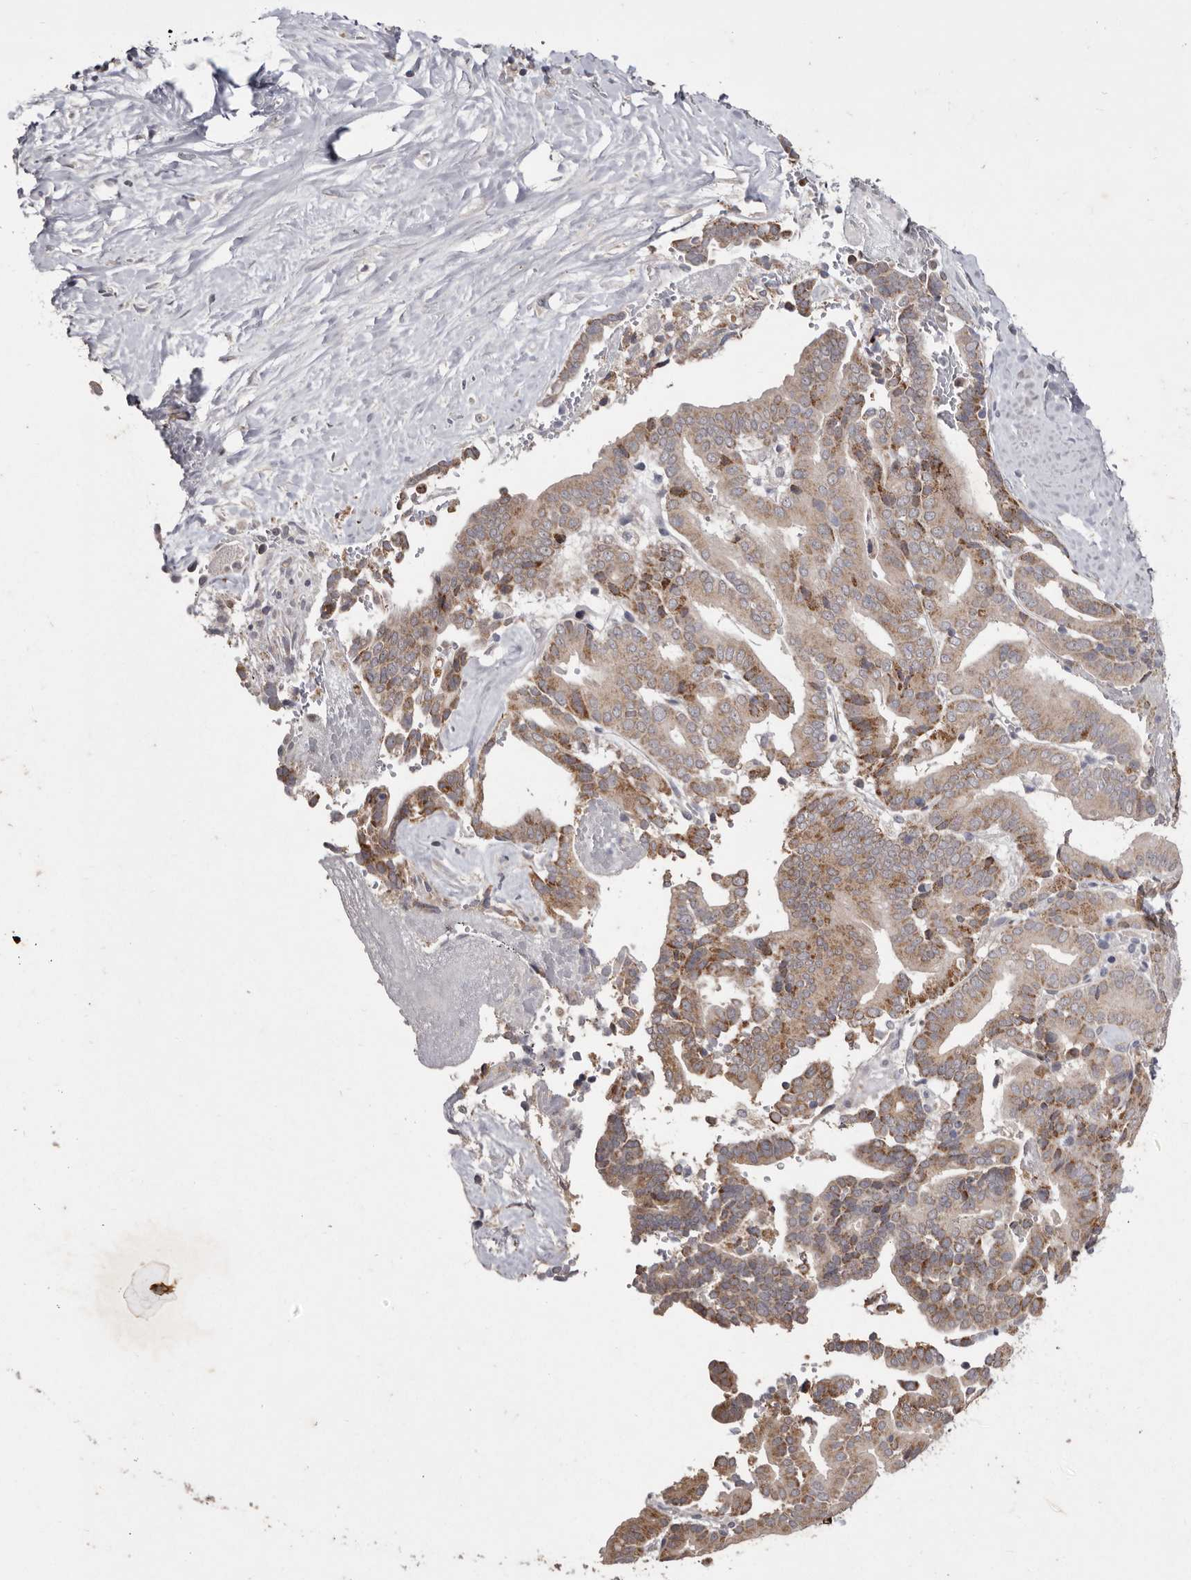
{"staining": {"intensity": "moderate", "quantity": "25%-75%", "location": "cytoplasmic/membranous"}, "tissue": "liver cancer", "cell_type": "Tumor cells", "image_type": "cancer", "snomed": [{"axis": "morphology", "description": "Cholangiocarcinoma"}, {"axis": "topography", "description": "Liver"}], "caption": "A high-resolution photomicrograph shows IHC staining of liver cancer, which demonstrates moderate cytoplasmic/membranous staining in approximately 25%-75% of tumor cells.", "gene": "FLAD1", "patient": {"sex": "female", "age": 75}}